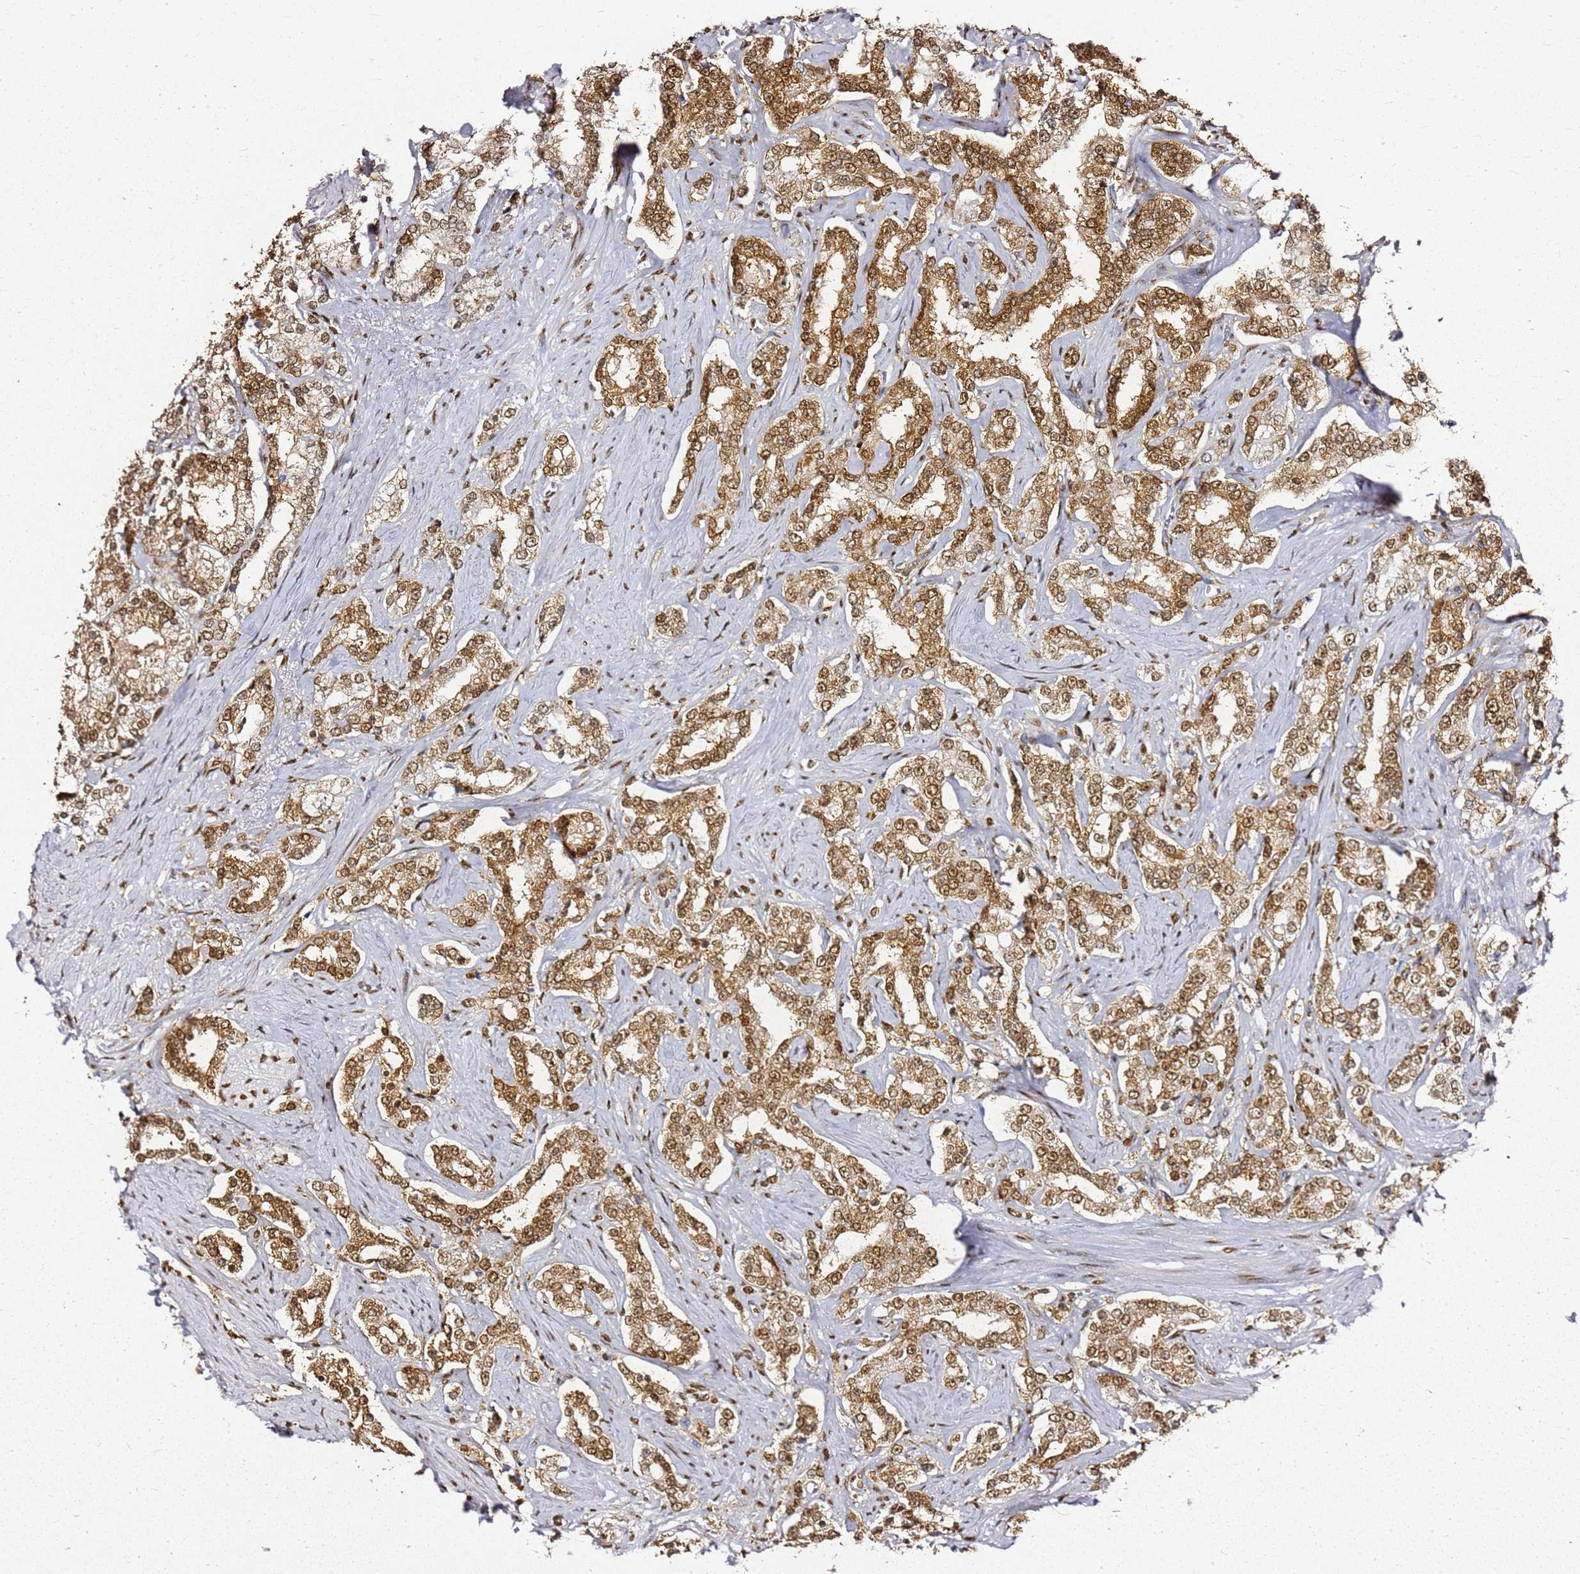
{"staining": {"intensity": "moderate", "quantity": ">75%", "location": "cytoplasmic/membranous,nuclear"}, "tissue": "prostate cancer", "cell_type": "Tumor cells", "image_type": "cancer", "snomed": [{"axis": "morphology", "description": "Normal tissue, NOS"}, {"axis": "morphology", "description": "Adenocarcinoma, High grade"}, {"axis": "topography", "description": "Prostate"}], "caption": "This is a photomicrograph of immunohistochemistry staining of high-grade adenocarcinoma (prostate), which shows moderate positivity in the cytoplasmic/membranous and nuclear of tumor cells.", "gene": "APEX1", "patient": {"sex": "male", "age": 83}}